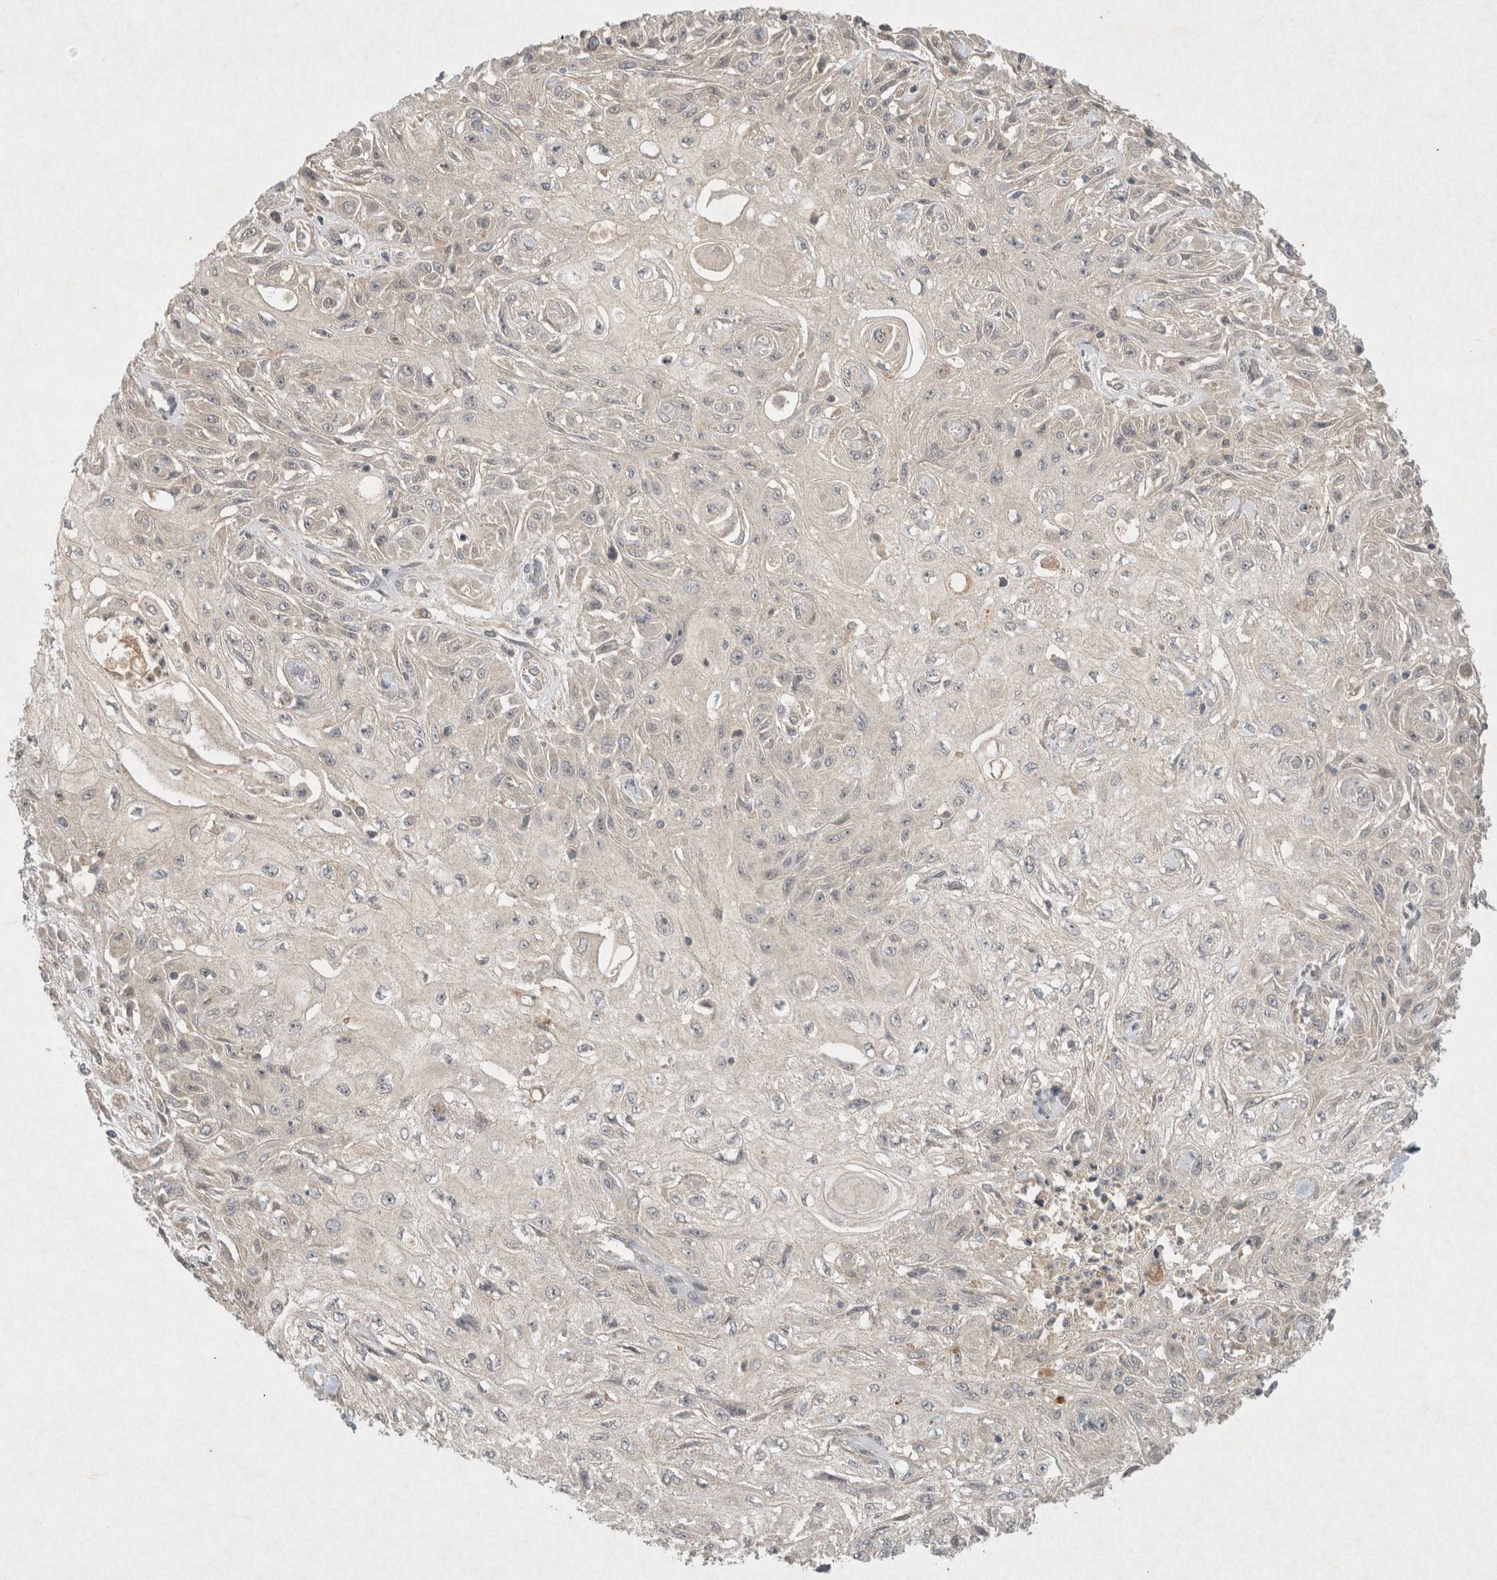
{"staining": {"intensity": "negative", "quantity": "none", "location": "none"}, "tissue": "skin cancer", "cell_type": "Tumor cells", "image_type": "cancer", "snomed": [{"axis": "morphology", "description": "Squamous cell carcinoma, NOS"}, {"axis": "morphology", "description": "Squamous cell carcinoma, metastatic, NOS"}, {"axis": "topography", "description": "Skin"}, {"axis": "topography", "description": "Lymph node"}], "caption": "Tumor cells show no significant staining in skin cancer.", "gene": "LOXL2", "patient": {"sex": "male", "age": 75}}